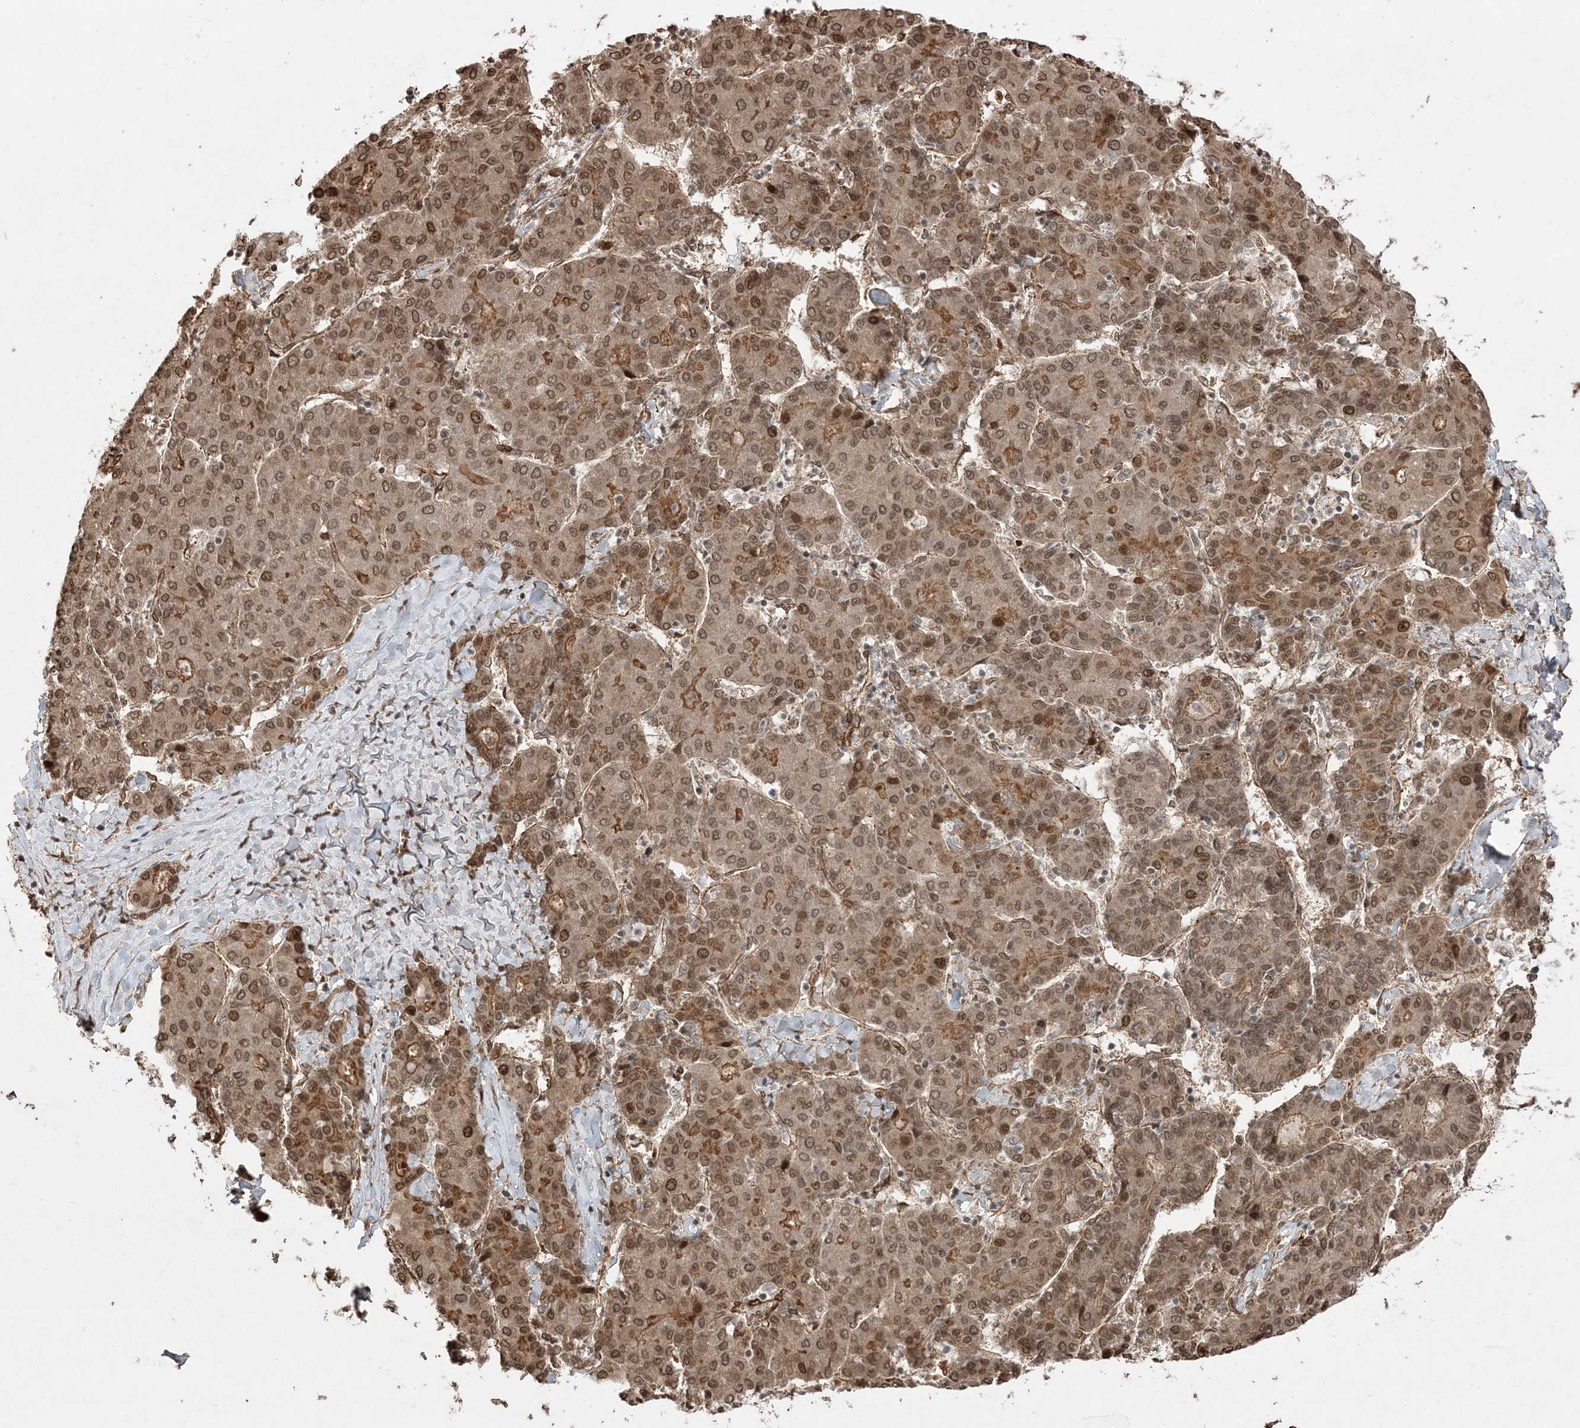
{"staining": {"intensity": "moderate", "quantity": ">75%", "location": "cytoplasmic/membranous,nuclear"}, "tissue": "liver cancer", "cell_type": "Tumor cells", "image_type": "cancer", "snomed": [{"axis": "morphology", "description": "Carcinoma, Hepatocellular, NOS"}, {"axis": "topography", "description": "Liver"}], "caption": "The histopathology image displays immunohistochemical staining of liver cancer. There is moderate cytoplasmic/membranous and nuclear staining is present in approximately >75% of tumor cells.", "gene": "ETAA1", "patient": {"sex": "male", "age": 65}}